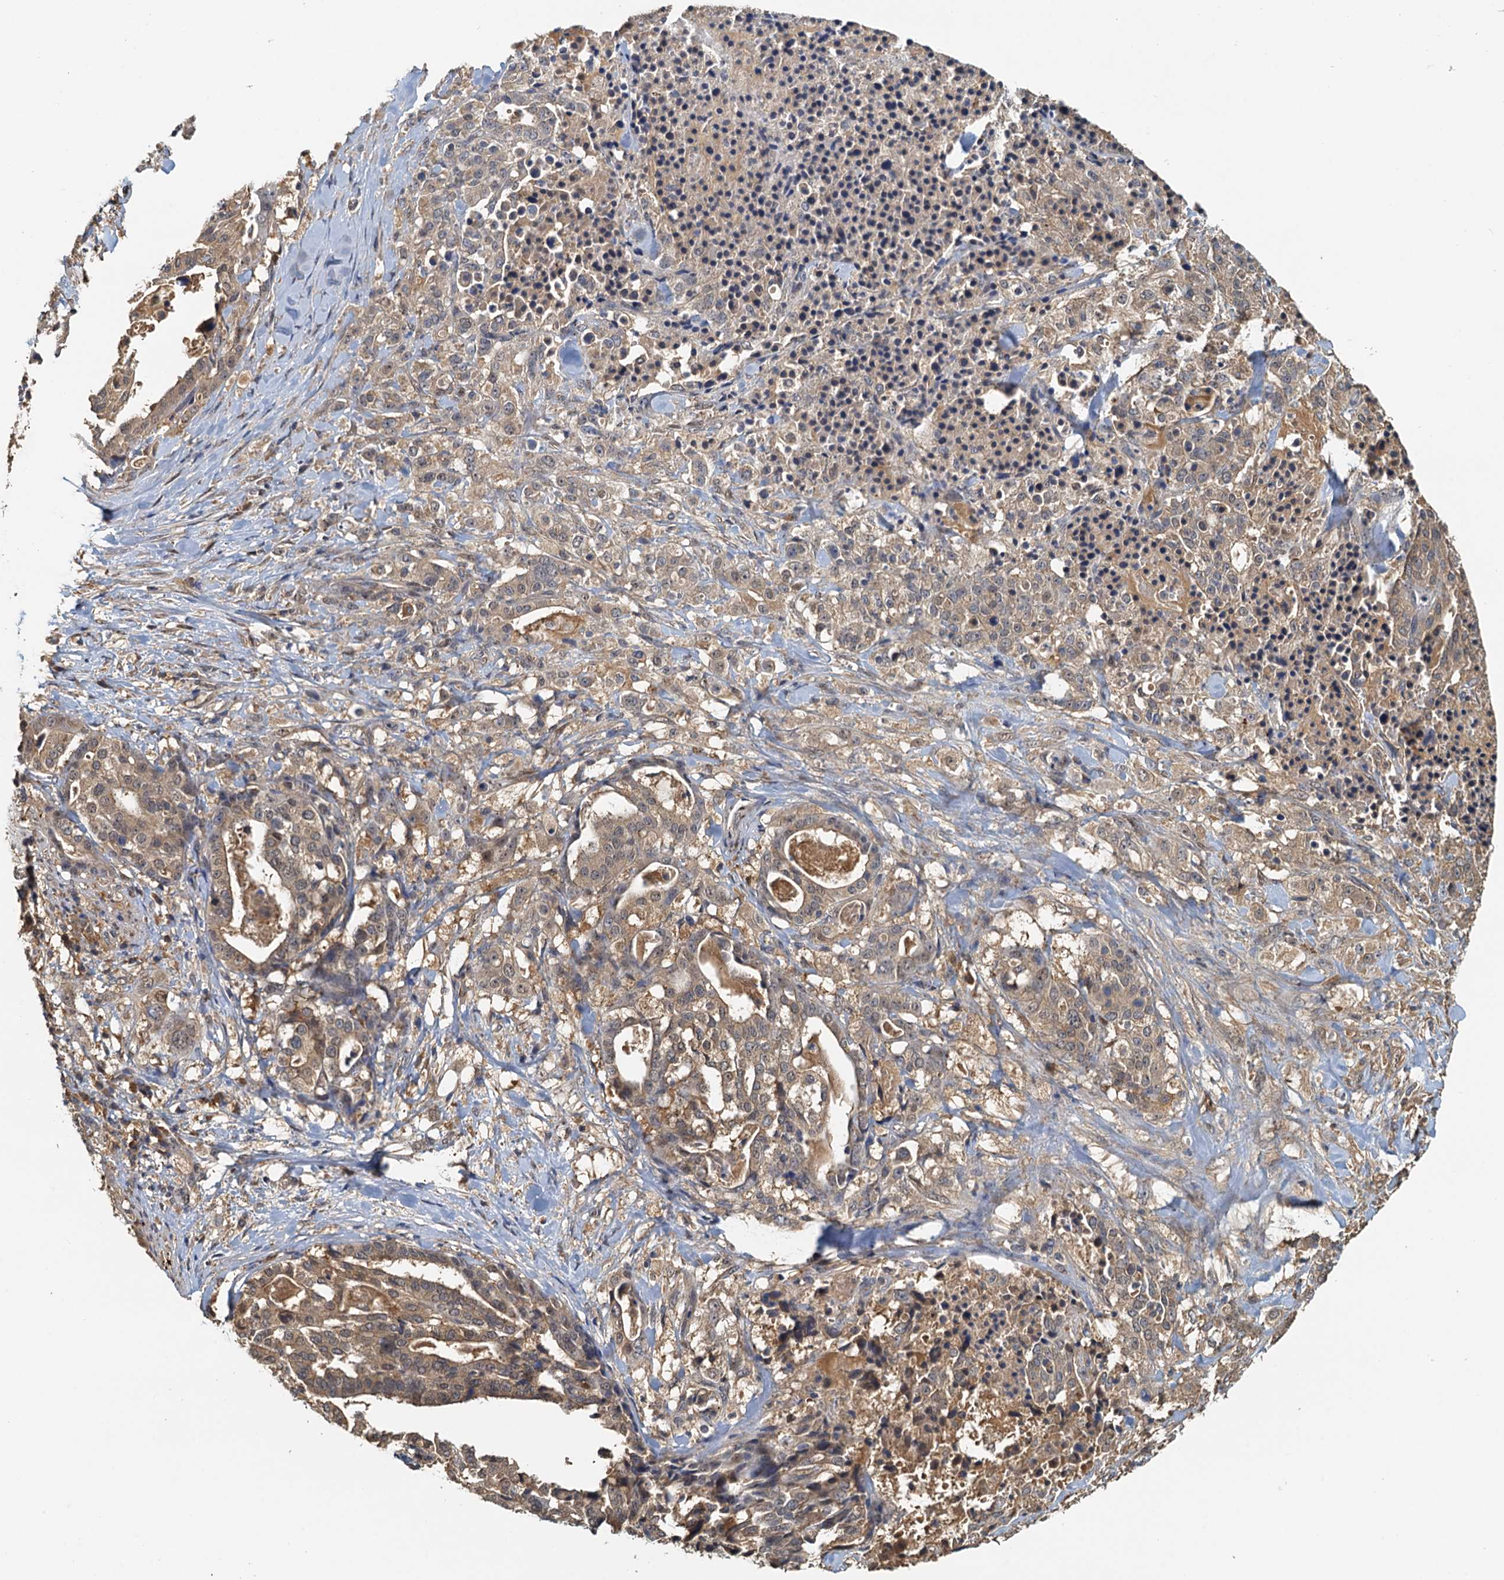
{"staining": {"intensity": "weak", "quantity": ">75%", "location": "cytoplasmic/membranous"}, "tissue": "stomach cancer", "cell_type": "Tumor cells", "image_type": "cancer", "snomed": [{"axis": "morphology", "description": "Adenocarcinoma, NOS"}, {"axis": "topography", "description": "Stomach"}], "caption": "The image exhibits immunohistochemical staining of stomach adenocarcinoma. There is weak cytoplasmic/membranous staining is seen in approximately >75% of tumor cells.", "gene": "UBL7", "patient": {"sex": "male", "age": 48}}